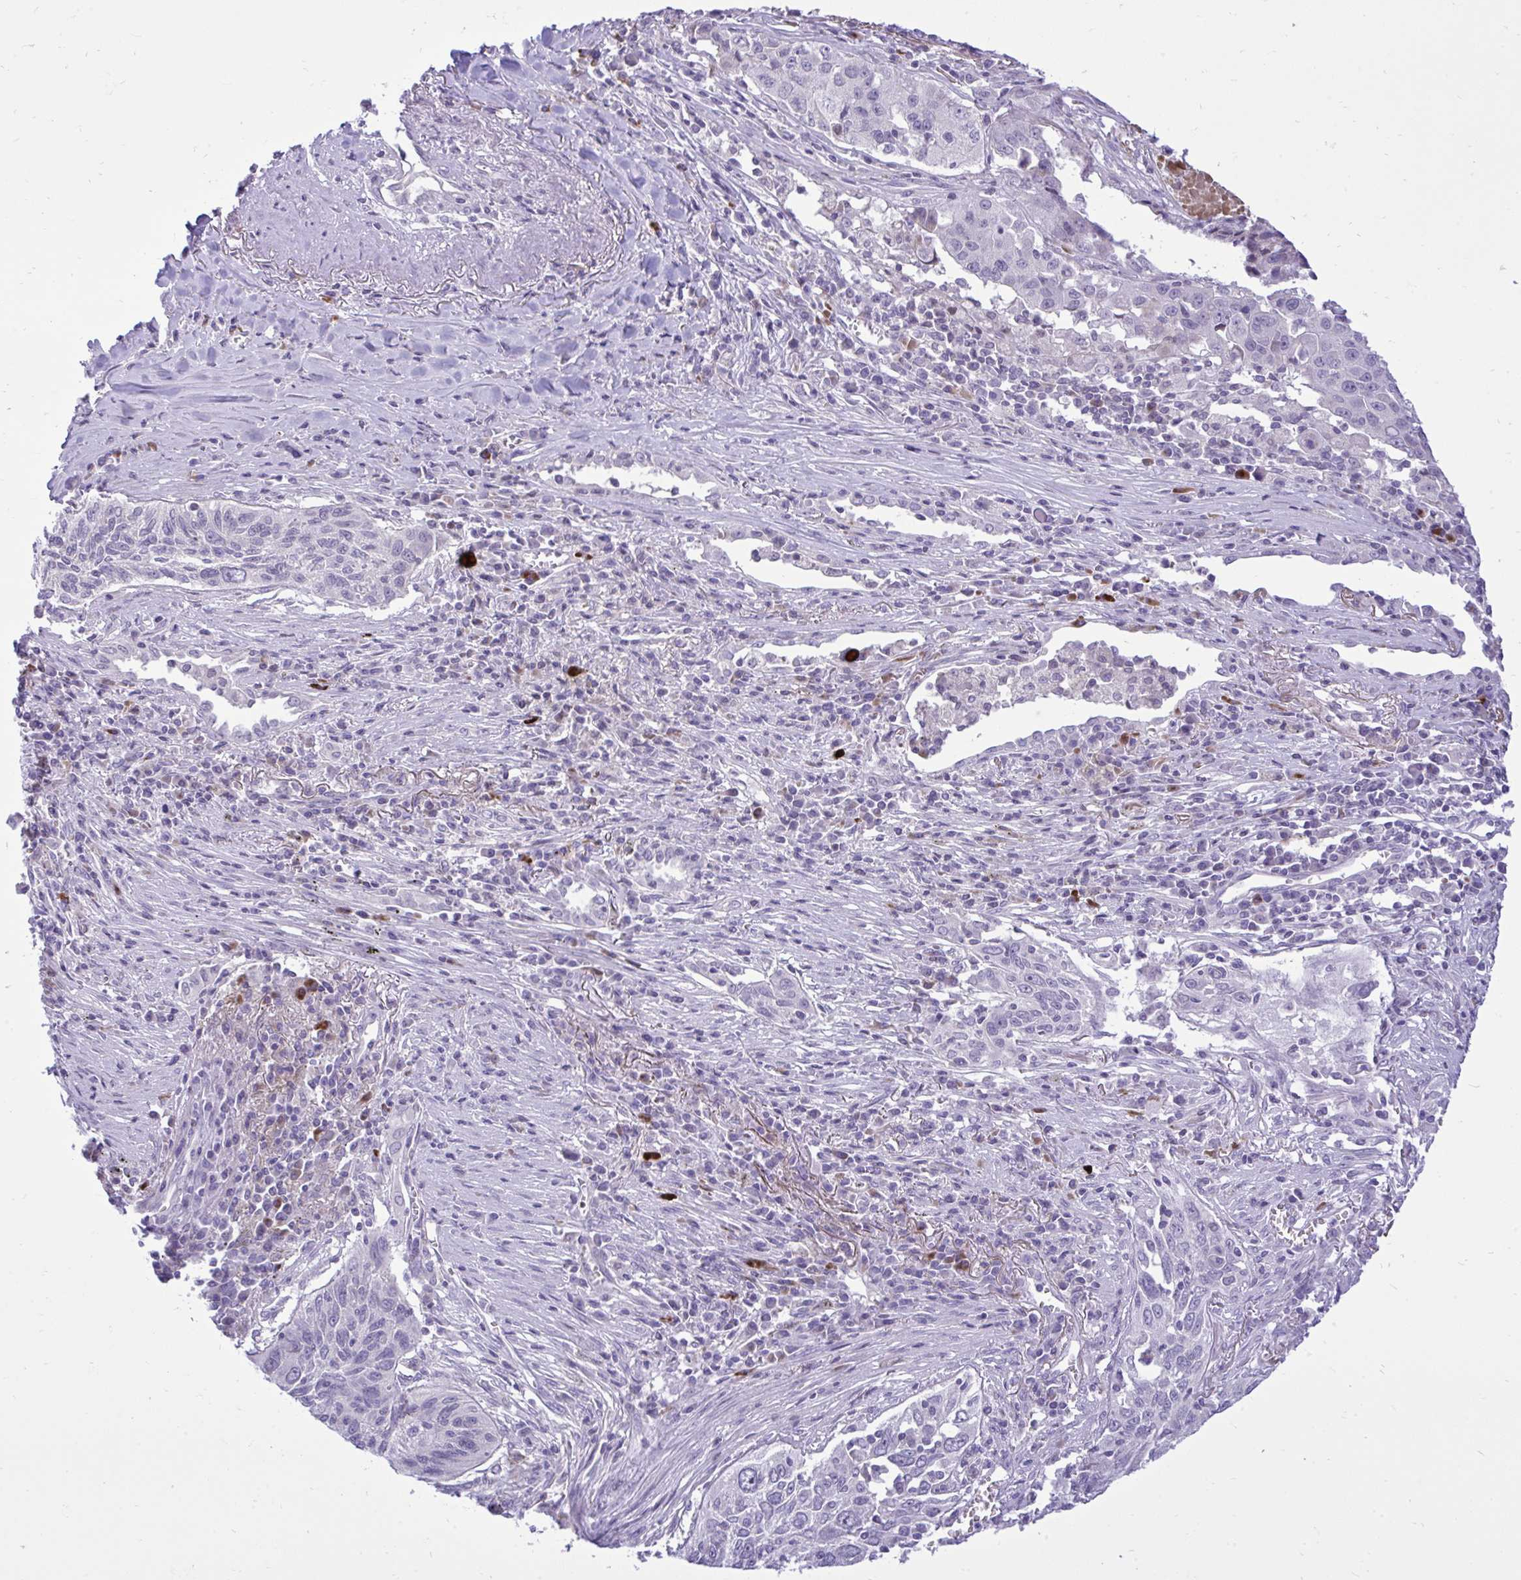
{"staining": {"intensity": "negative", "quantity": "none", "location": "none"}, "tissue": "lung cancer", "cell_type": "Tumor cells", "image_type": "cancer", "snomed": [{"axis": "morphology", "description": "Squamous cell carcinoma, NOS"}, {"axis": "topography", "description": "Lung"}], "caption": "Photomicrograph shows no protein expression in tumor cells of lung cancer tissue. (Brightfield microscopy of DAB immunohistochemistry (IHC) at high magnification).", "gene": "SPAG1", "patient": {"sex": "female", "age": 66}}